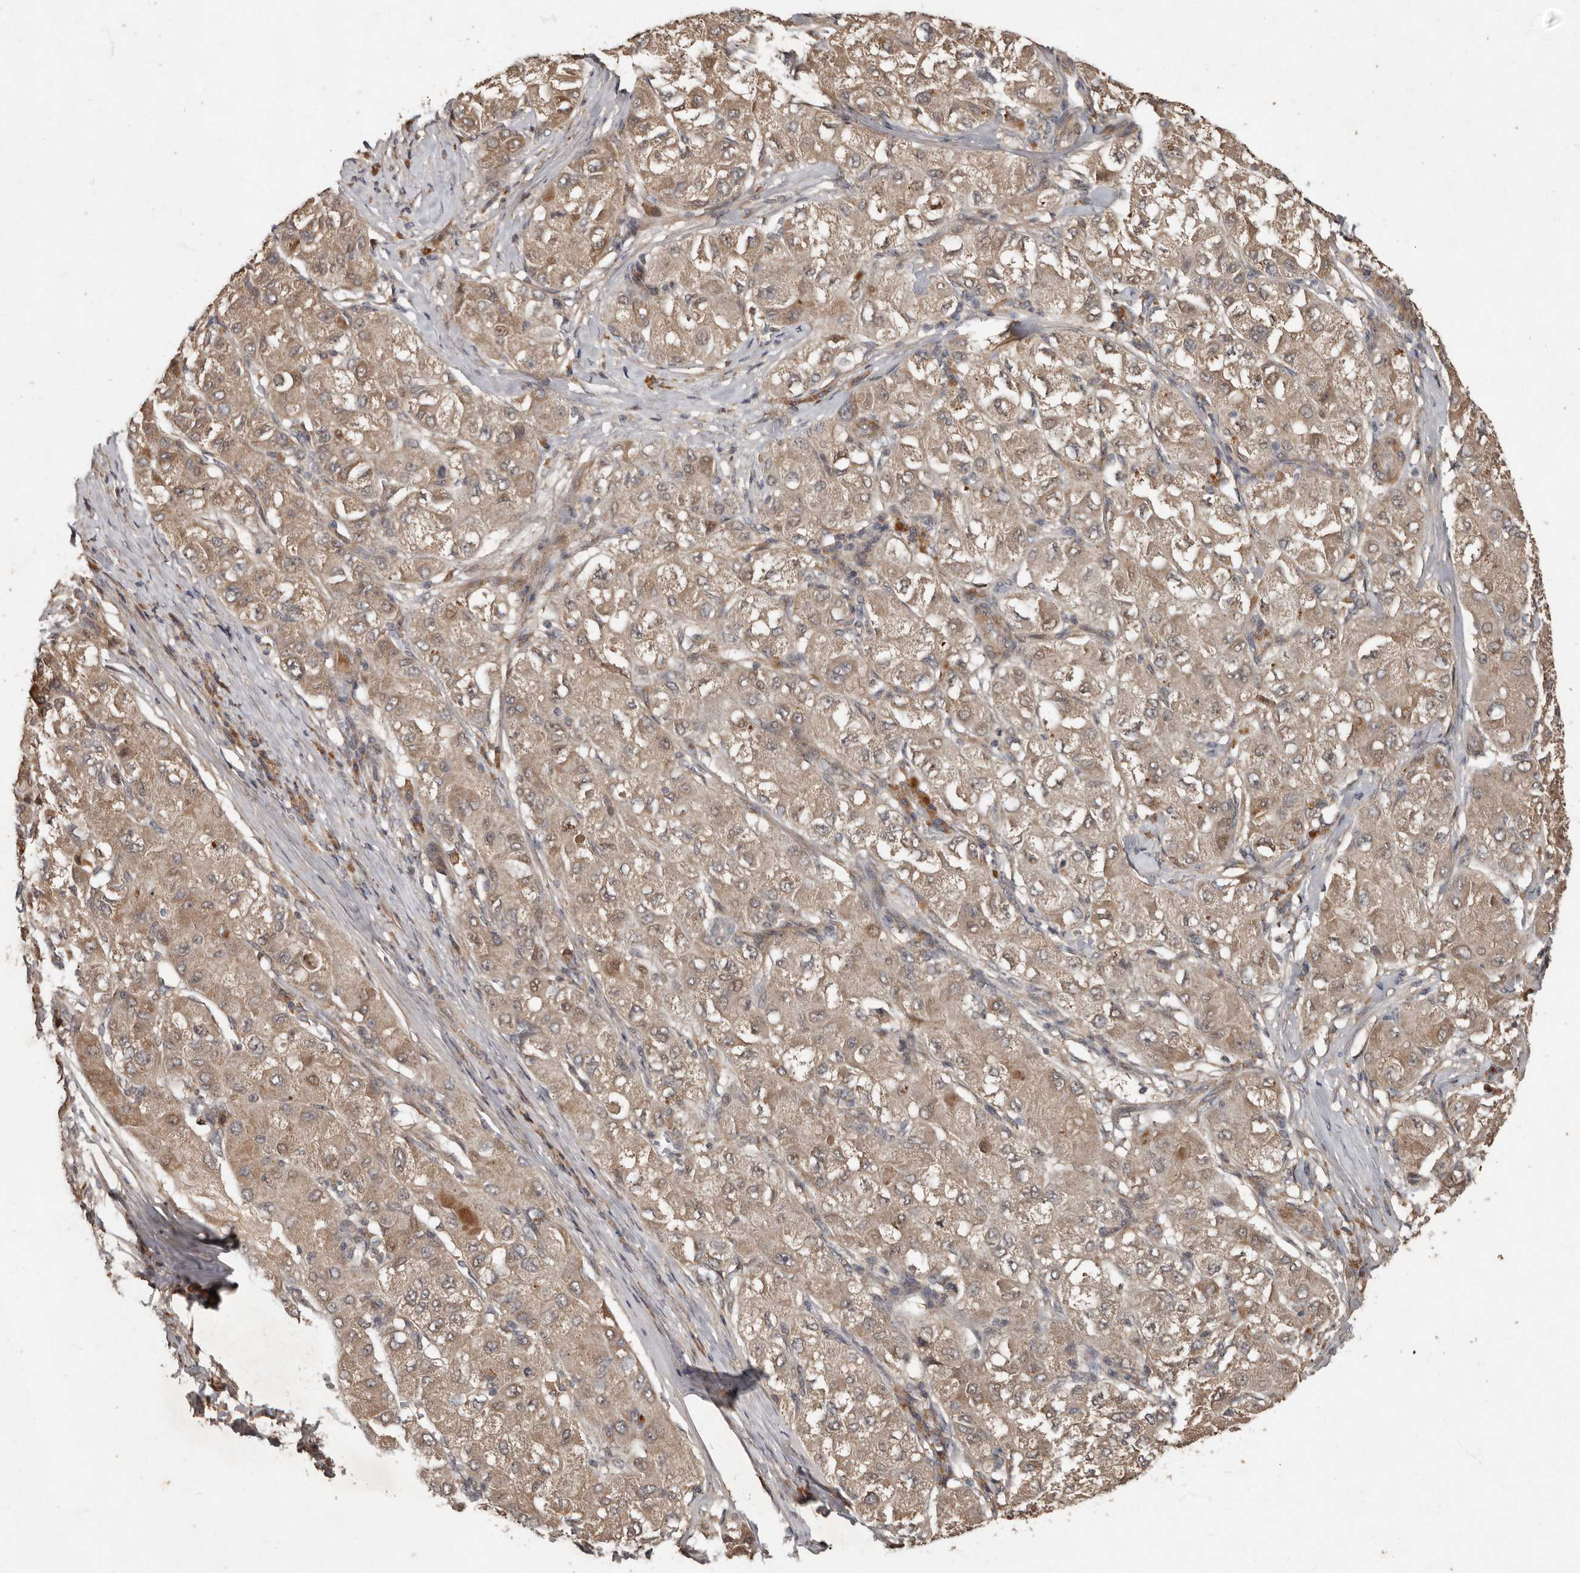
{"staining": {"intensity": "weak", "quantity": ">75%", "location": "cytoplasmic/membranous"}, "tissue": "liver cancer", "cell_type": "Tumor cells", "image_type": "cancer", "snomed": [{"axis": "morphology", "description": "Carcinoma, Hepatocellular, NOS"}, {"axis": "topography", "description": "Liver"}], "caption": "A brown stain labels weak cytoplasmic/membranous expression of a protein in human liver hepatocellular carcinoma tumor cells.", "gene": "KIF26B", "patient": {"sex": "male", "age": 80}}